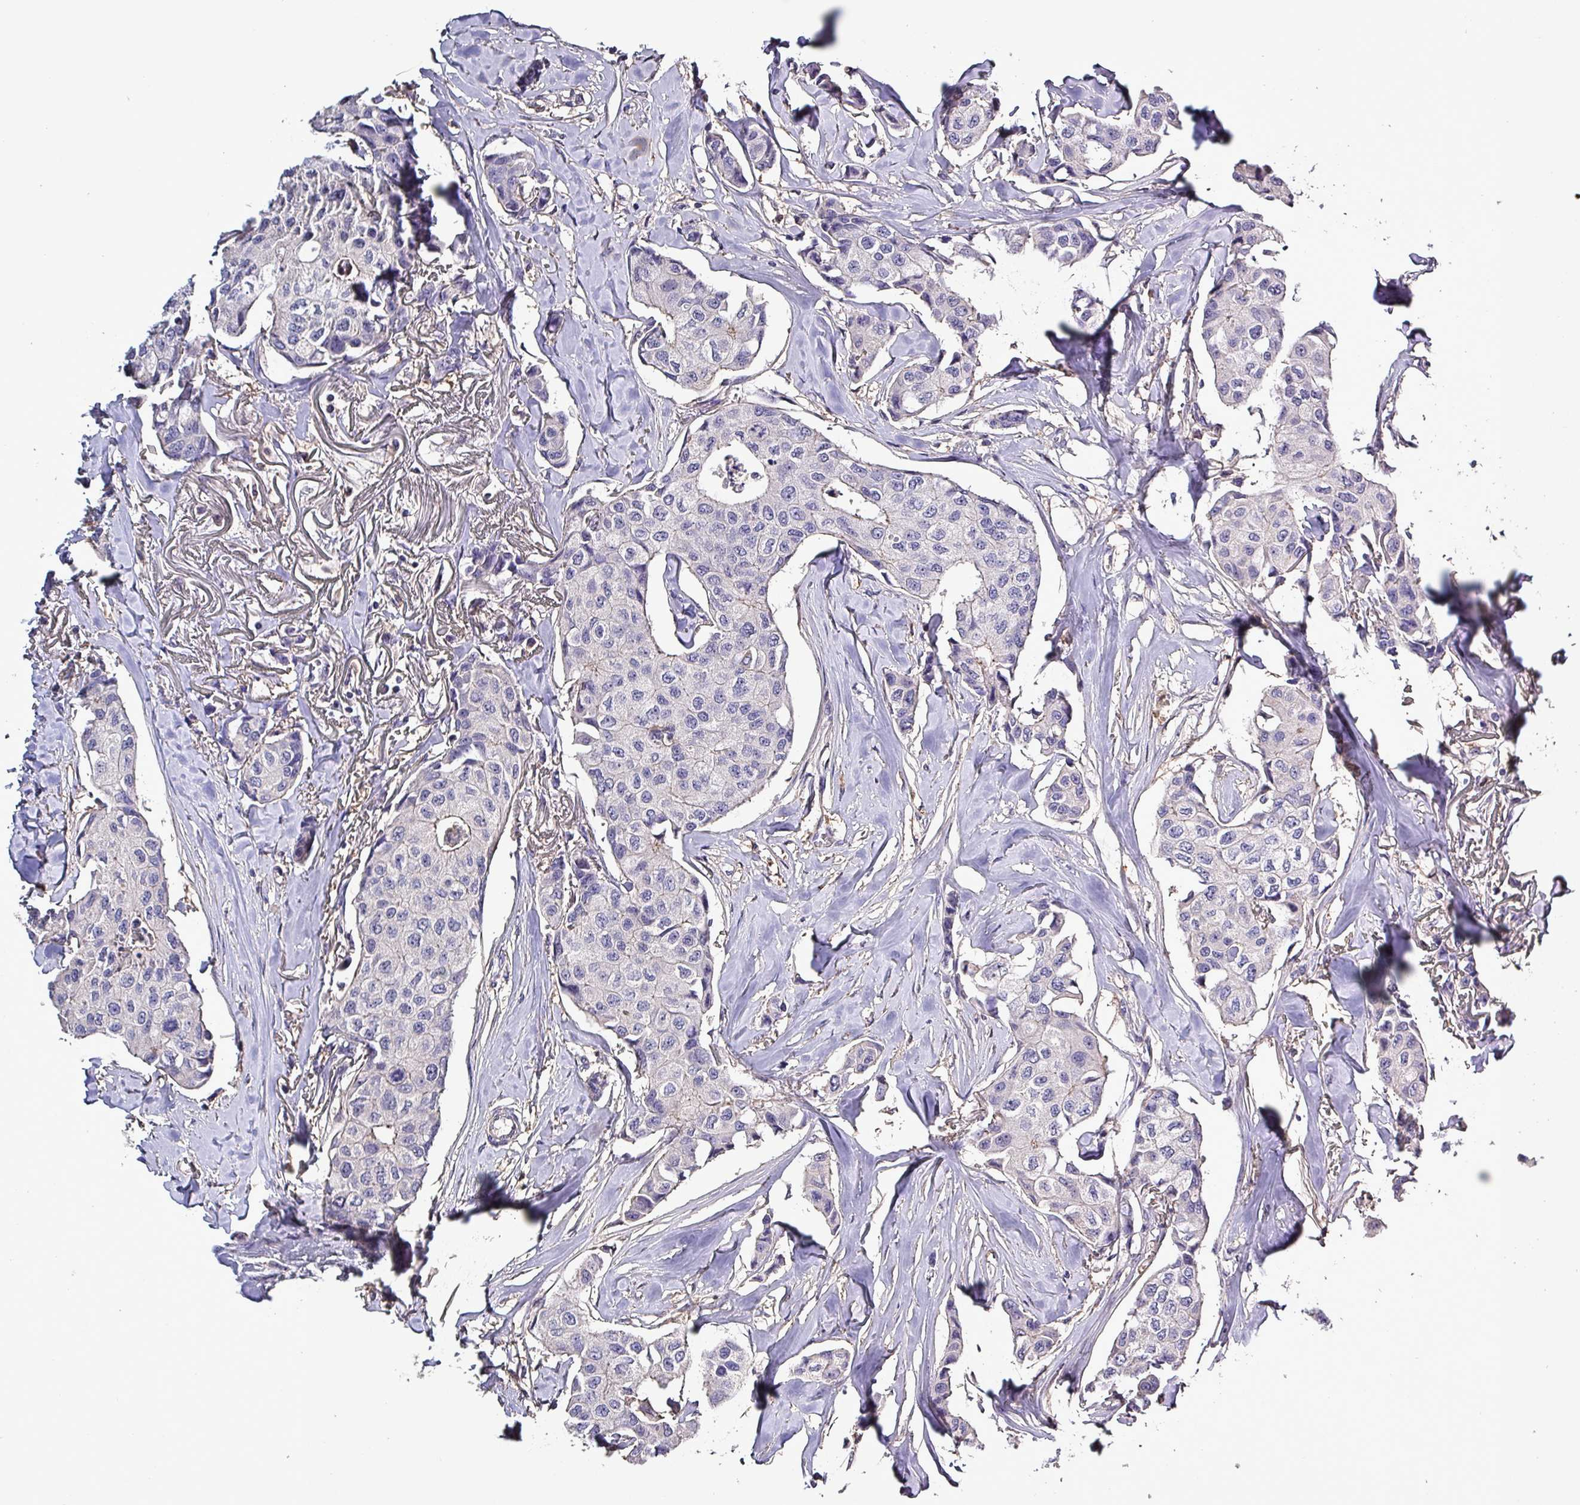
{"staining": {"intensity": "negative", "quantity": "none", "location": "none"}, "tissue": "breast cancer", "cell_type": "Tumor cells", "image_type": "cancer", "snomed": [{"axis": "morphology", "description": "Duct carcinoma"}, {"axis": "topography", "description": "Breast"}], "caption": "Immunohistochemical staining of intraductal carcinoma (breast) displays no significant expression in tumor cells.", "gene": "HTRA4", "patient": {"sex": "female", "age": 80}}